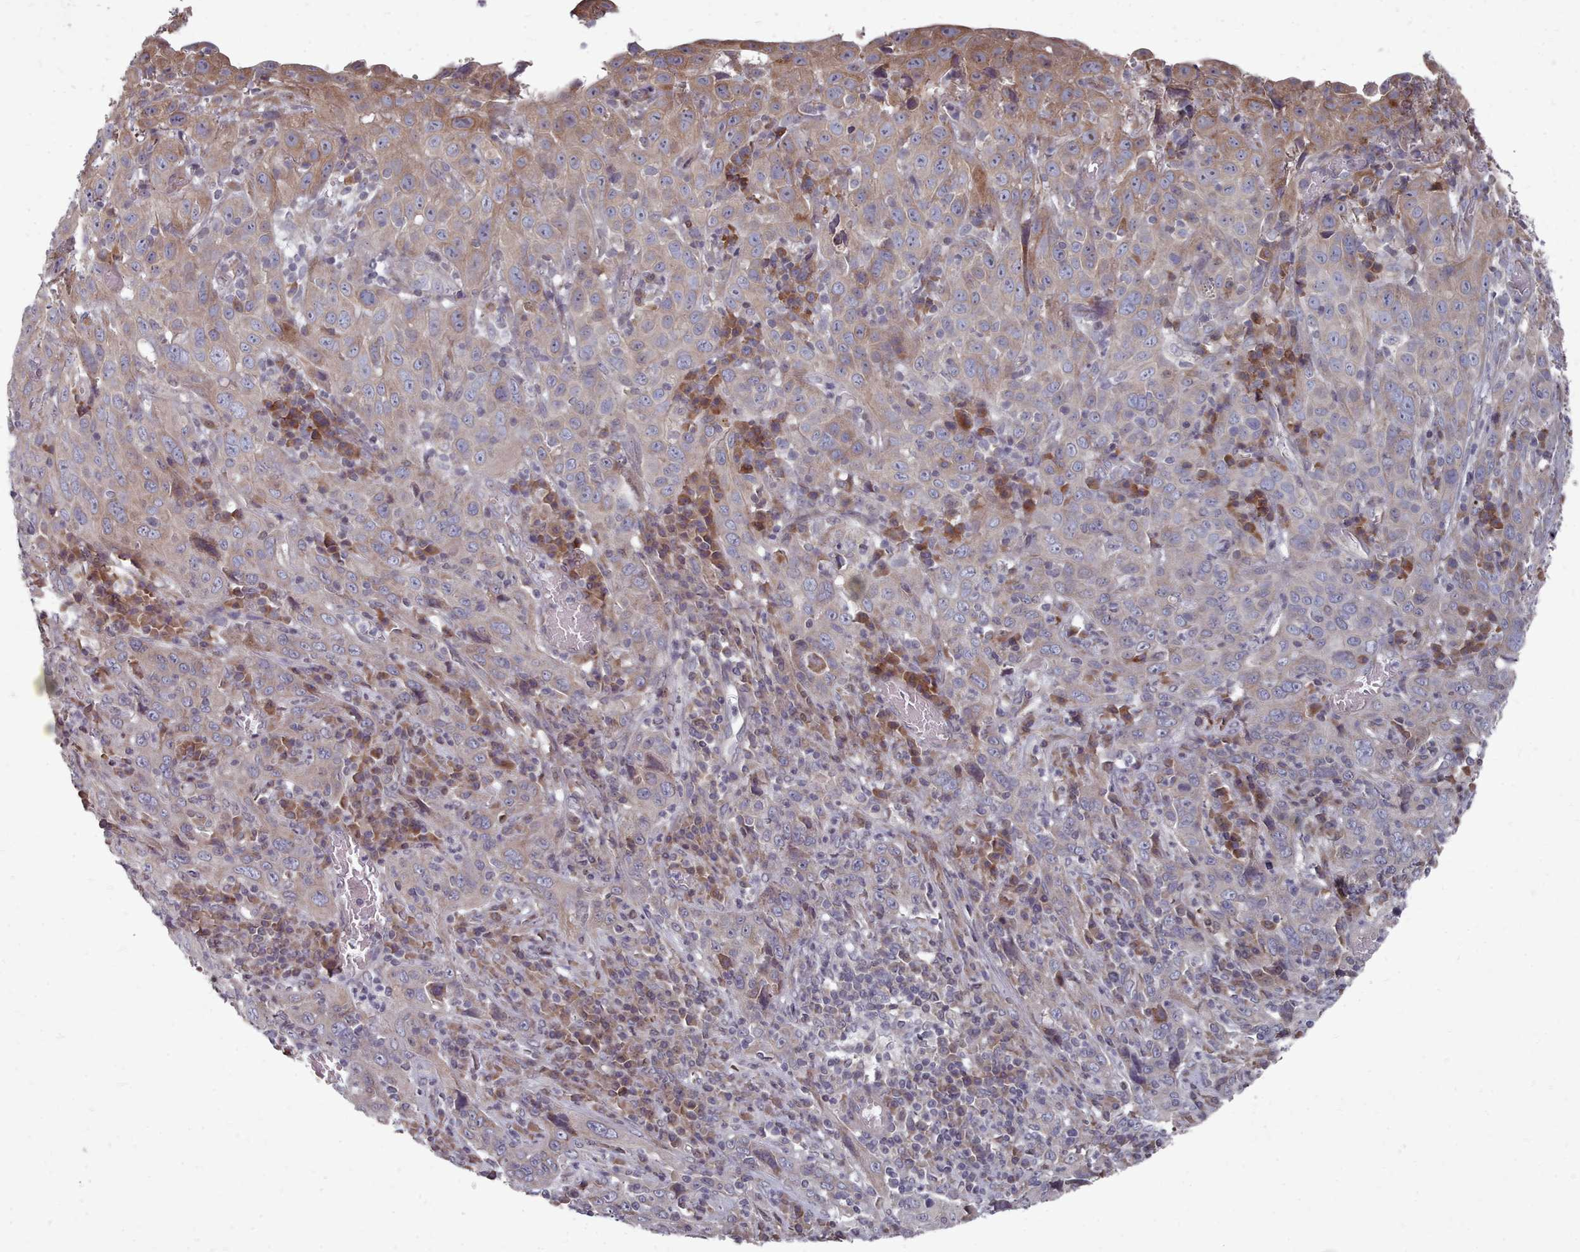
{"staining": {"intensity": "moderate", "quantity": "<25%", "location": "cytoplasmic/membranous"}, "tissue": "cervical cancer", "cell_type": "Tumor cells", "image_type": "cancer", "snomed": [{"axis": "morphology", "description": "Squamous cell carcinoma, NOS"}, {"axis": "topography", "description": "Cervix"}], "caption": "Tumor cells demonstrate moderate cytoplasmic/membranous positivity in about <25% of cells in cervical squamous cell carcinoma.", "gene": "ACKR3", "patient": {"sex": "female", "age": 46}}